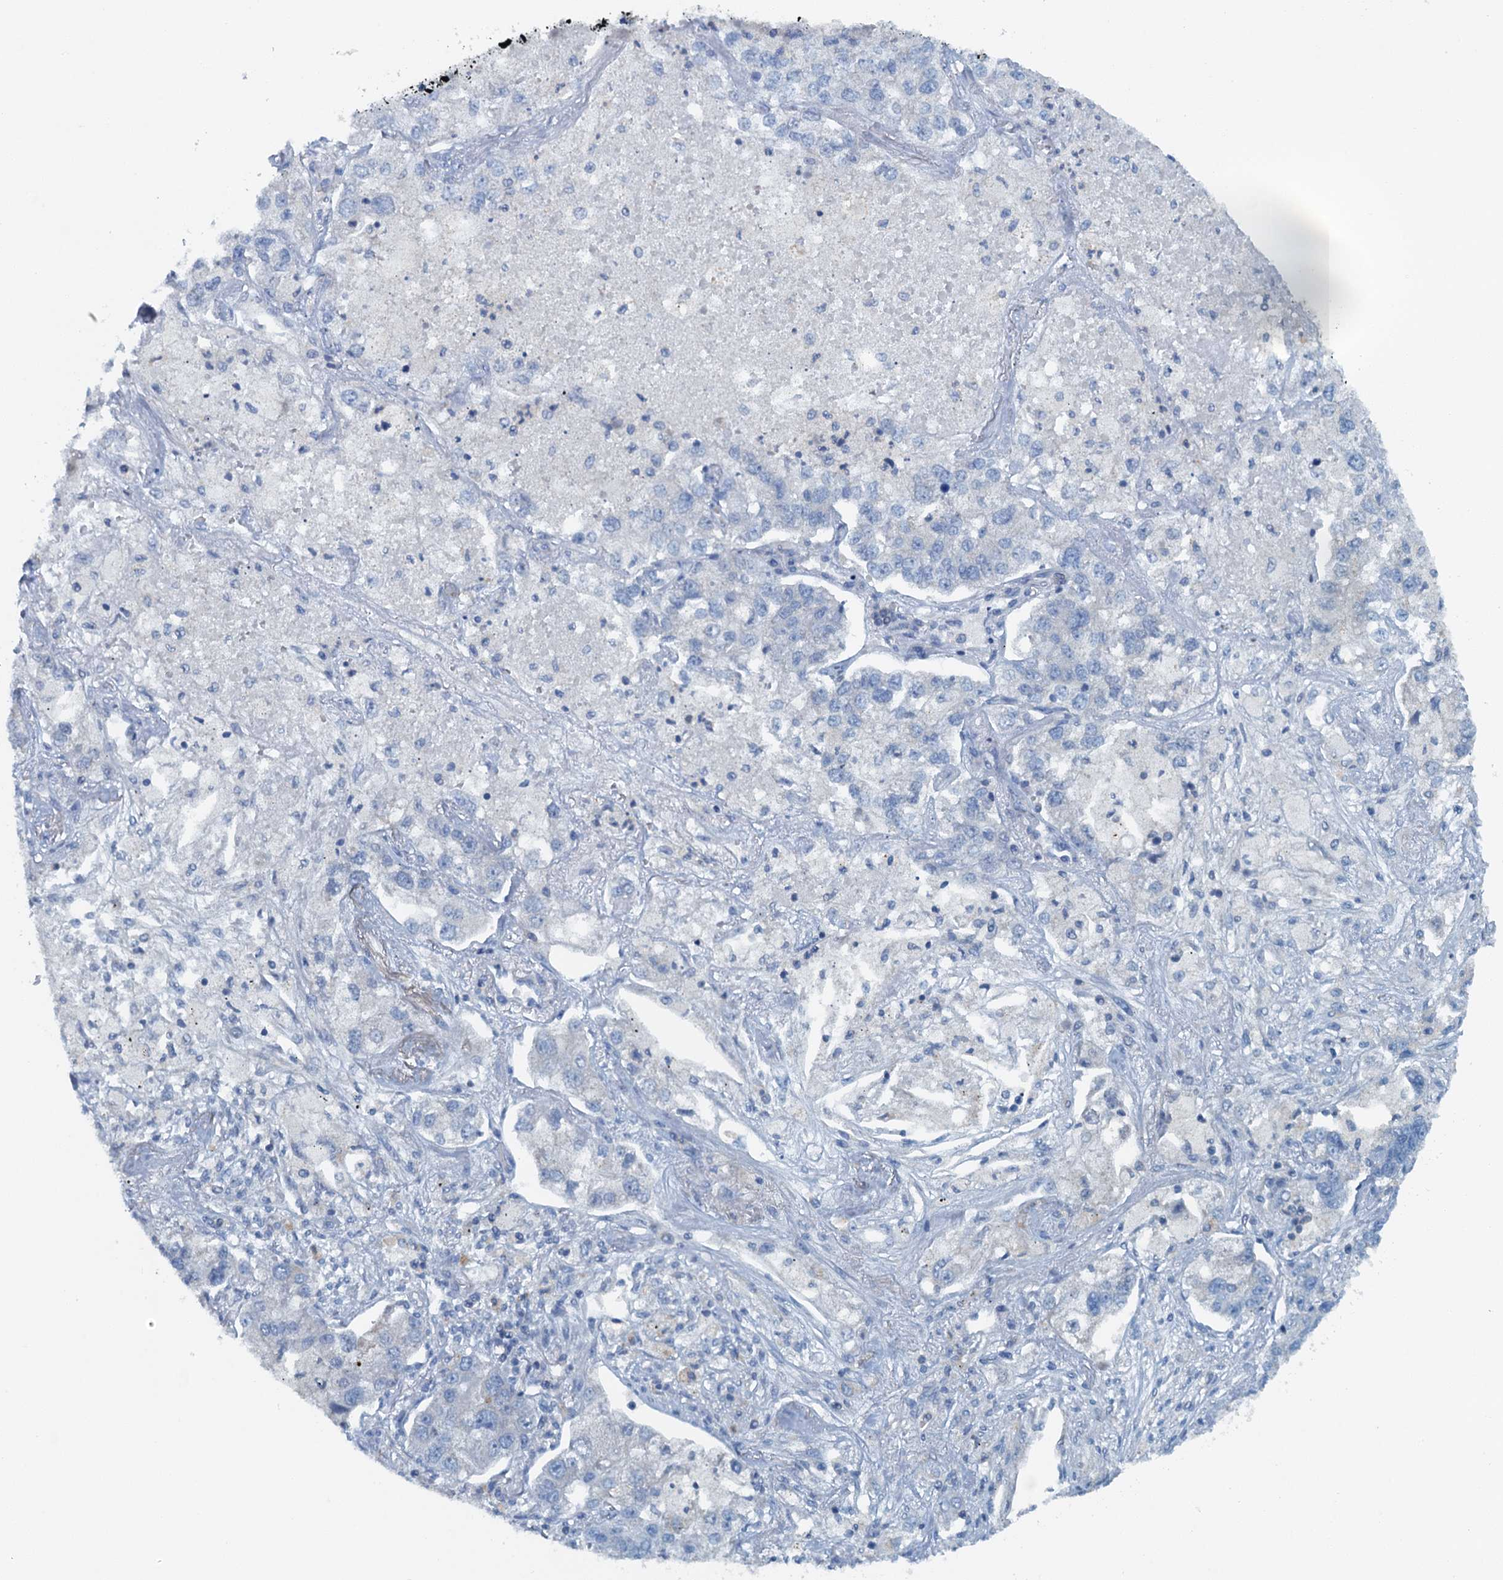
{"staining": {"intensity": "negative", "quantity": "none", "location": "none"}, "tissue": "lung cancer", "cell_type": "Tumor cells", "image_type": "cancer", "snomed": [{"axis": "morphology", "description": "Adenocarcinoma, NOS"}, {"axis": "topography", "description": "Lung"}], "caption": "Immunohistochemistry (IHC) of human lung cancer exhibits no staining in tumor cells.", "gene": "THAP10", "patient": {"sex": "male", "age": 49}}